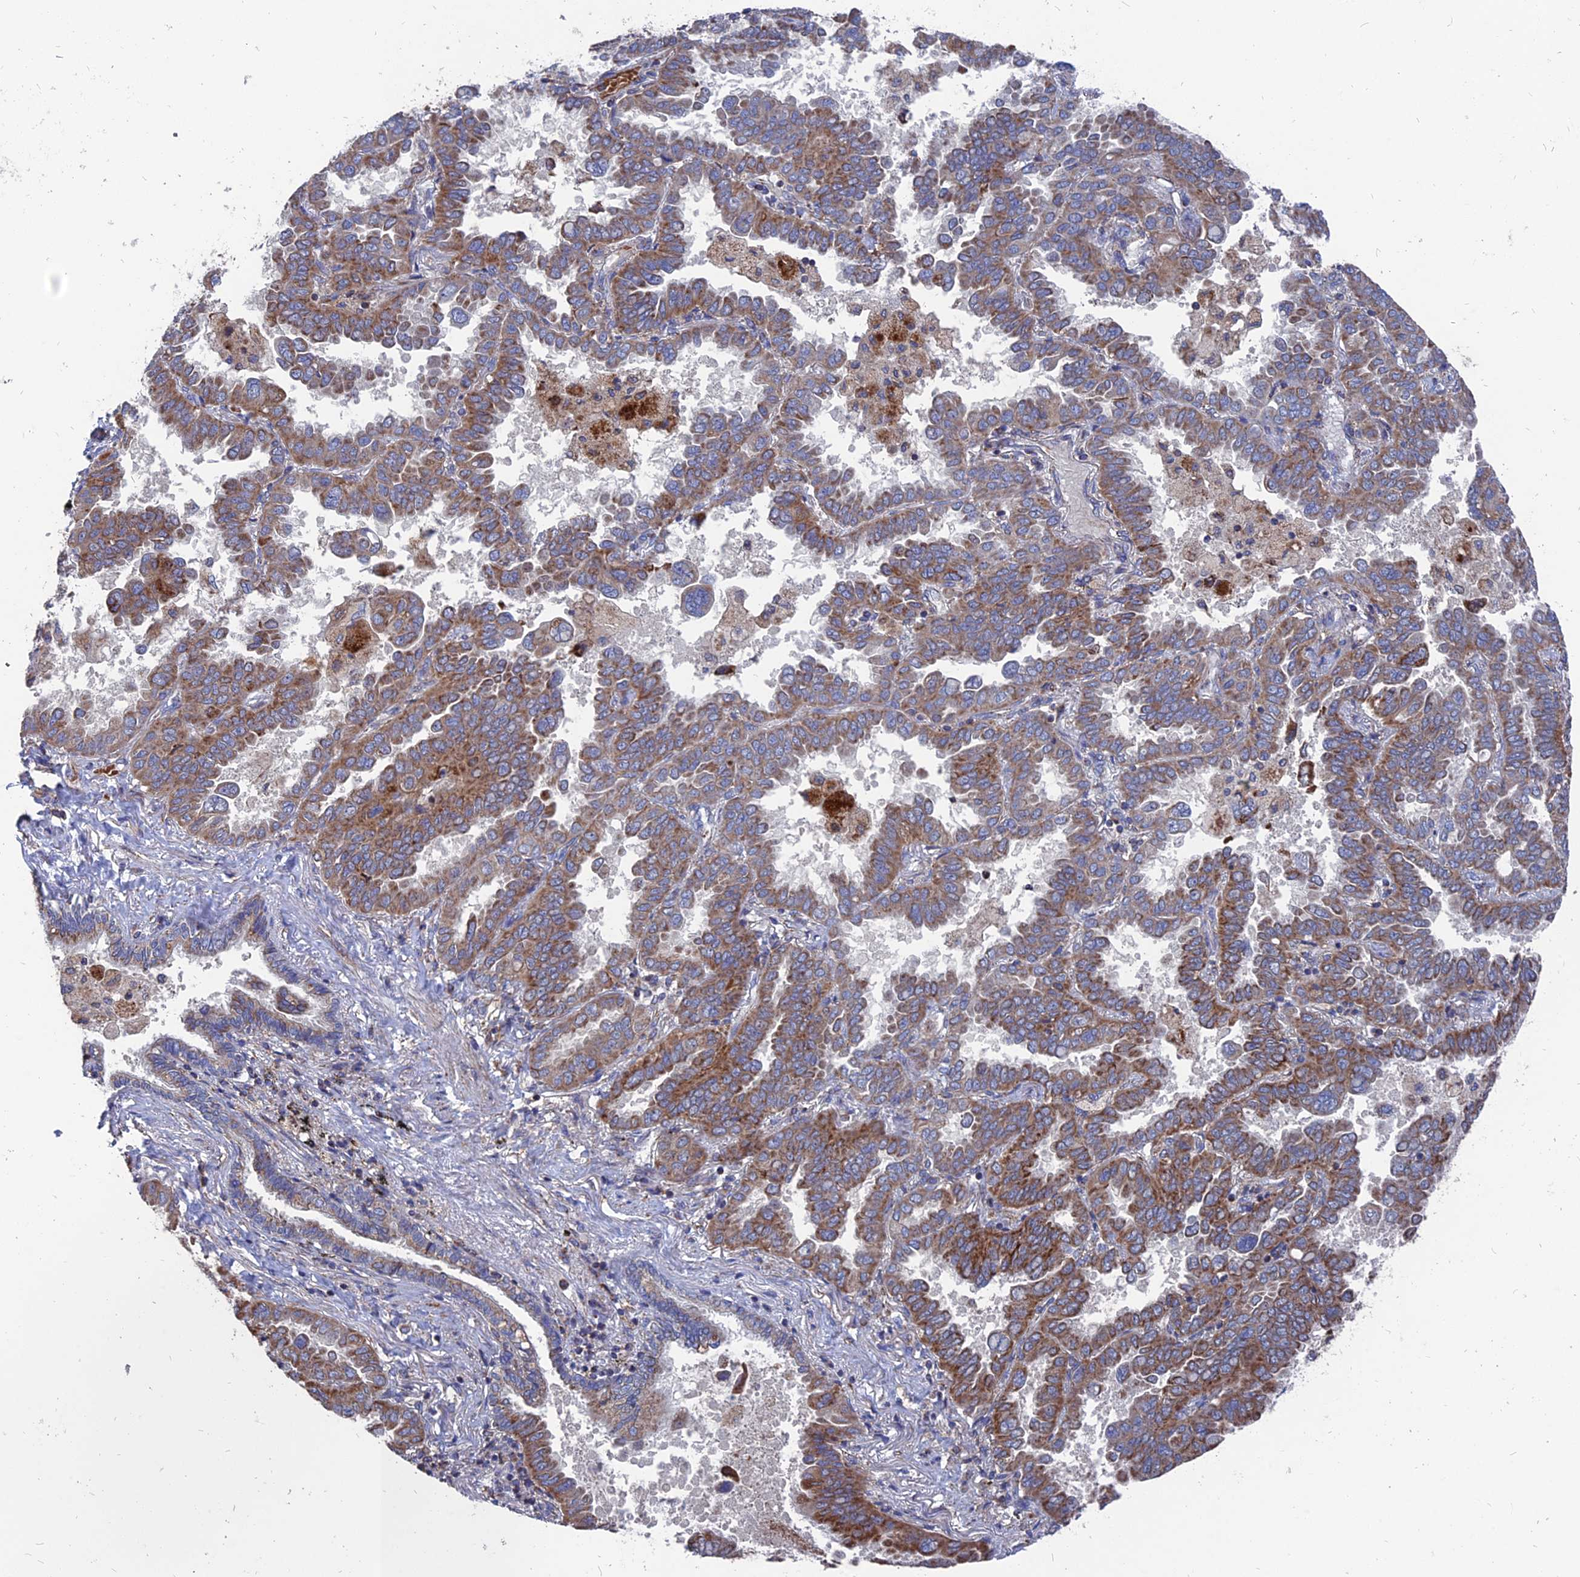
{"staining": {"intensity": "moderate", "quantity": ">75%", "location": "cytoplasmic/membranous"}, "tissue": "lung cancer", "cell_type": "Tumor cells", "image_type": "cancer", "snomed": [{"axis": "morphology", "description": "Adenocarcinoma, NOS"}, {"axis": "topography", "description": "Lung"}], "caption": "IHC photomicrograph of human adenocarcinoma (lung) stained for a protein (brown), which shows medium levels of moderate cytoplasmic/membranous expression in approximately >75% of tumor cells.", "gene": "TGFA", "patient": {"sex": "male", "age": 64}}